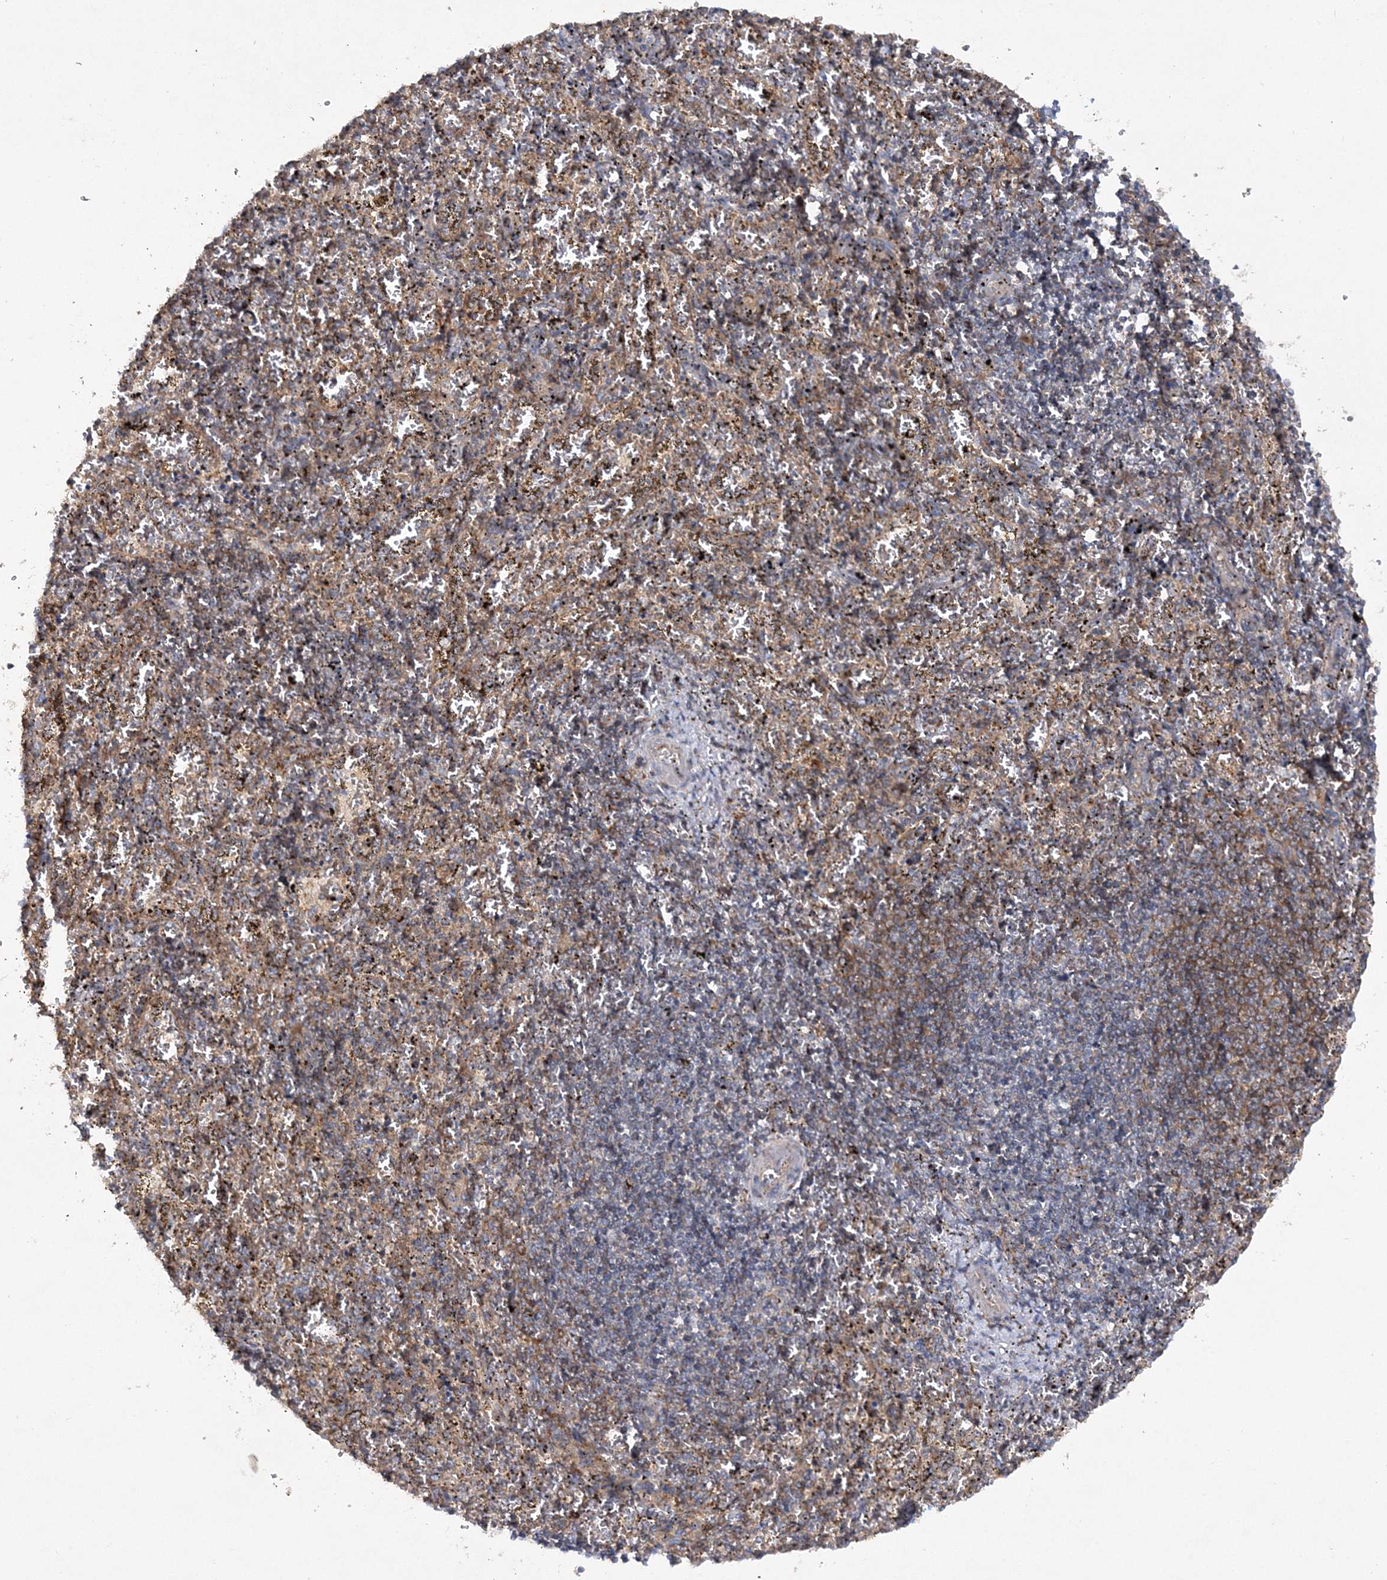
{"staining": {"intensity": "weak", "quantity": "<25%", "location": "cytoplasmic/membranous"}, "tissue": "spleen", "cell_type": "Cells in red pulp", "image_type": "normal", "snomed": [{"axis": "morphology", "description": "Normal tissue, NOS"}, {"axis": "topography", "description": "Spleen"}], "caption": "Spleen was stained to show a protein in brown. There is no significant positivity in cells in red pulp. (DAB (3,3'-diaminobenzidine) immunohistochemistry (IHC) with hematoxylin counter stain).", "gene": "DNAJC13", "patient": {"sex": "male", "age": 11}}